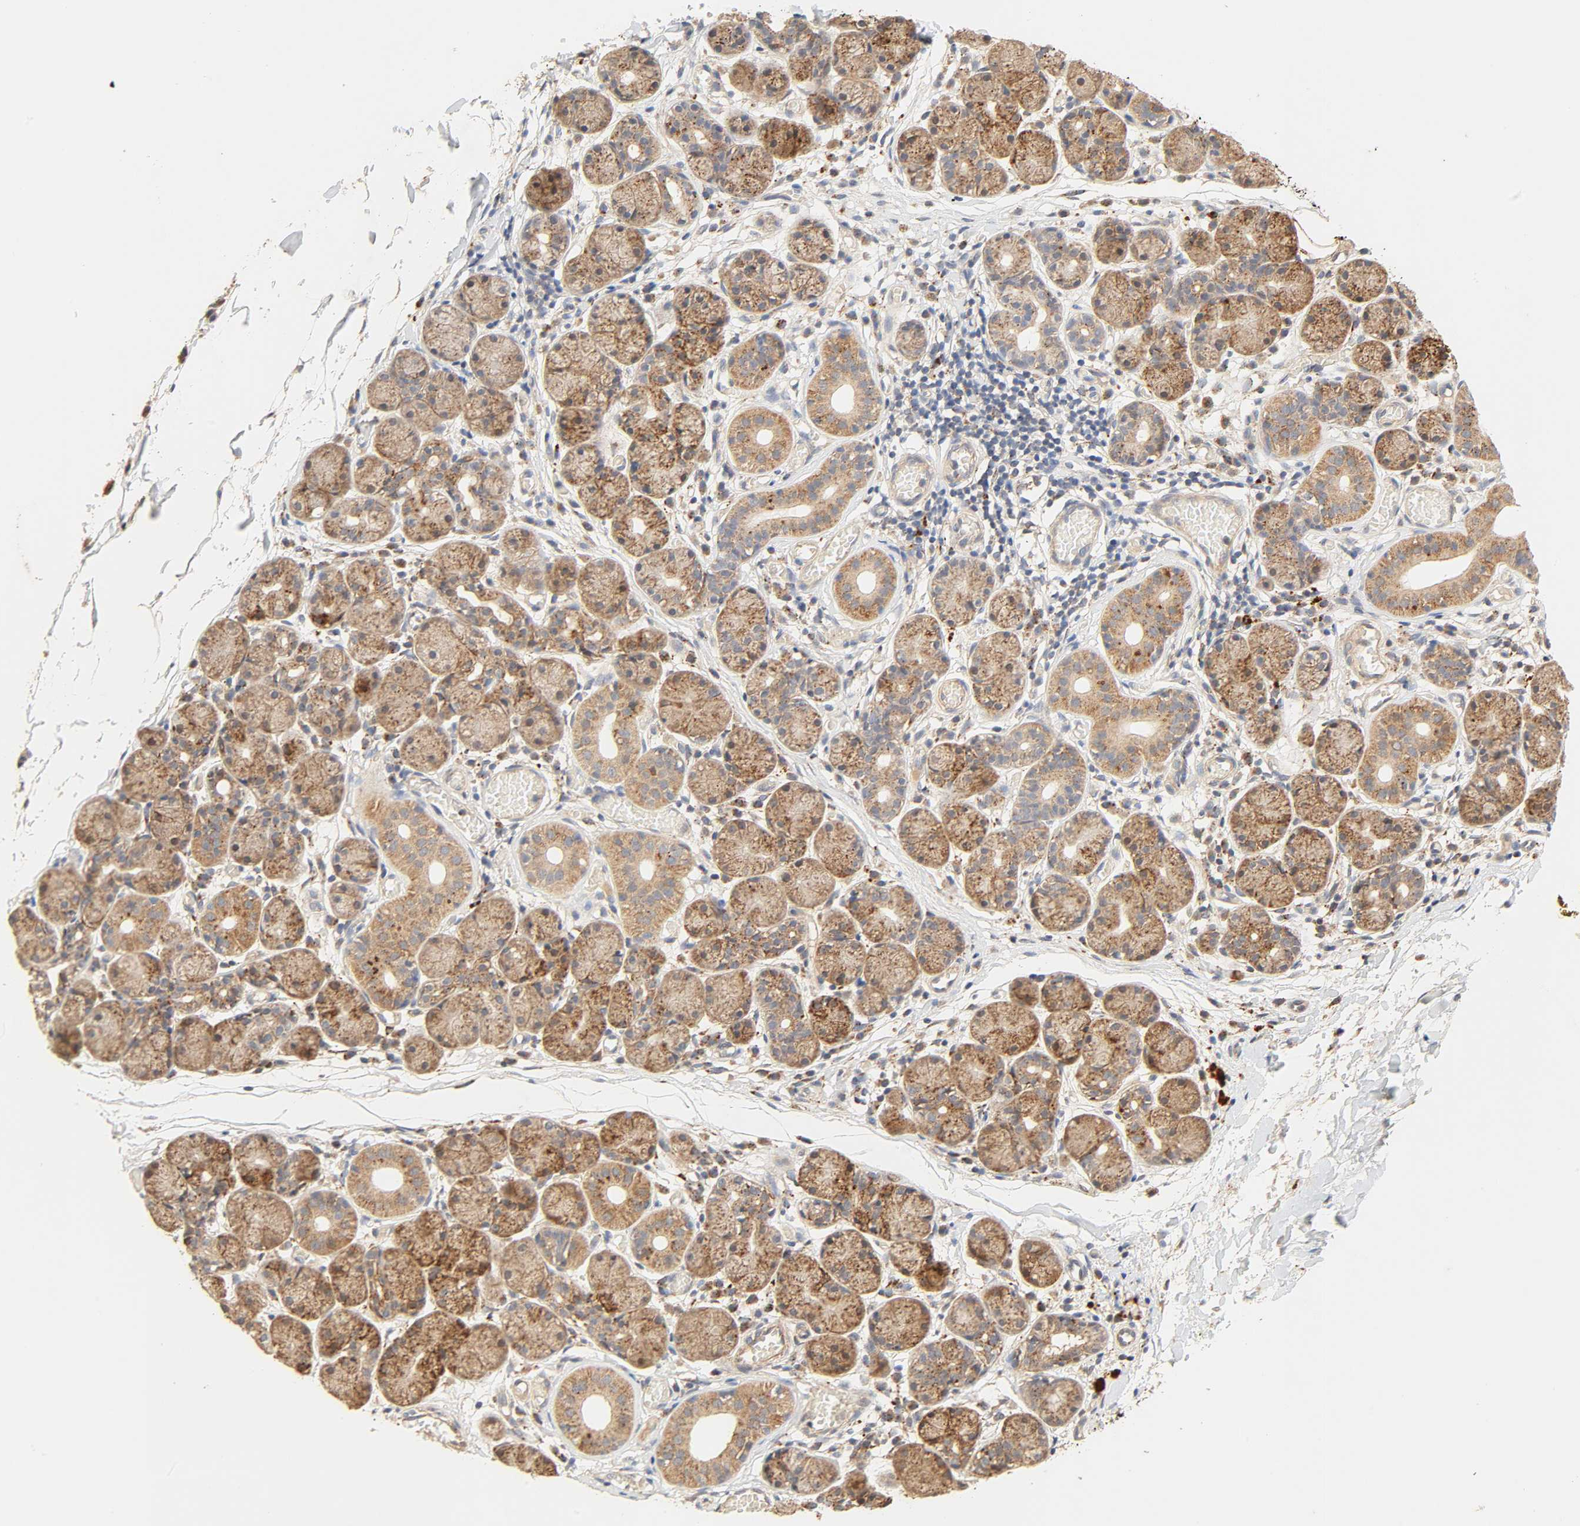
{"staining": {"intensity": "strong", "quantity": "25%-75%", "location": "cytoplasmic/membranous"}, "tissue": "salivary gland", "cell_type": "Glandular cells", "image_type": "normal", "snomed": [{"axis": "morphology", "description": "Normal tissue, NOS"}, {"axis": "topography", "description": "Salivary gland"}], "caption": "An IHC micrograph of benign tissue is shown. Protein staining in brown labels strong cytoplasmic/membranous positivity in salivary gland within glandular cells. The staining was performed using DAB (3,3'-diaminobenzidine), with brown indicating positive protein expression. Nuclei are stained blue with hematoxylin.", "gene": "MAPK6", "patient": {"sex": "female", "age": 24}}